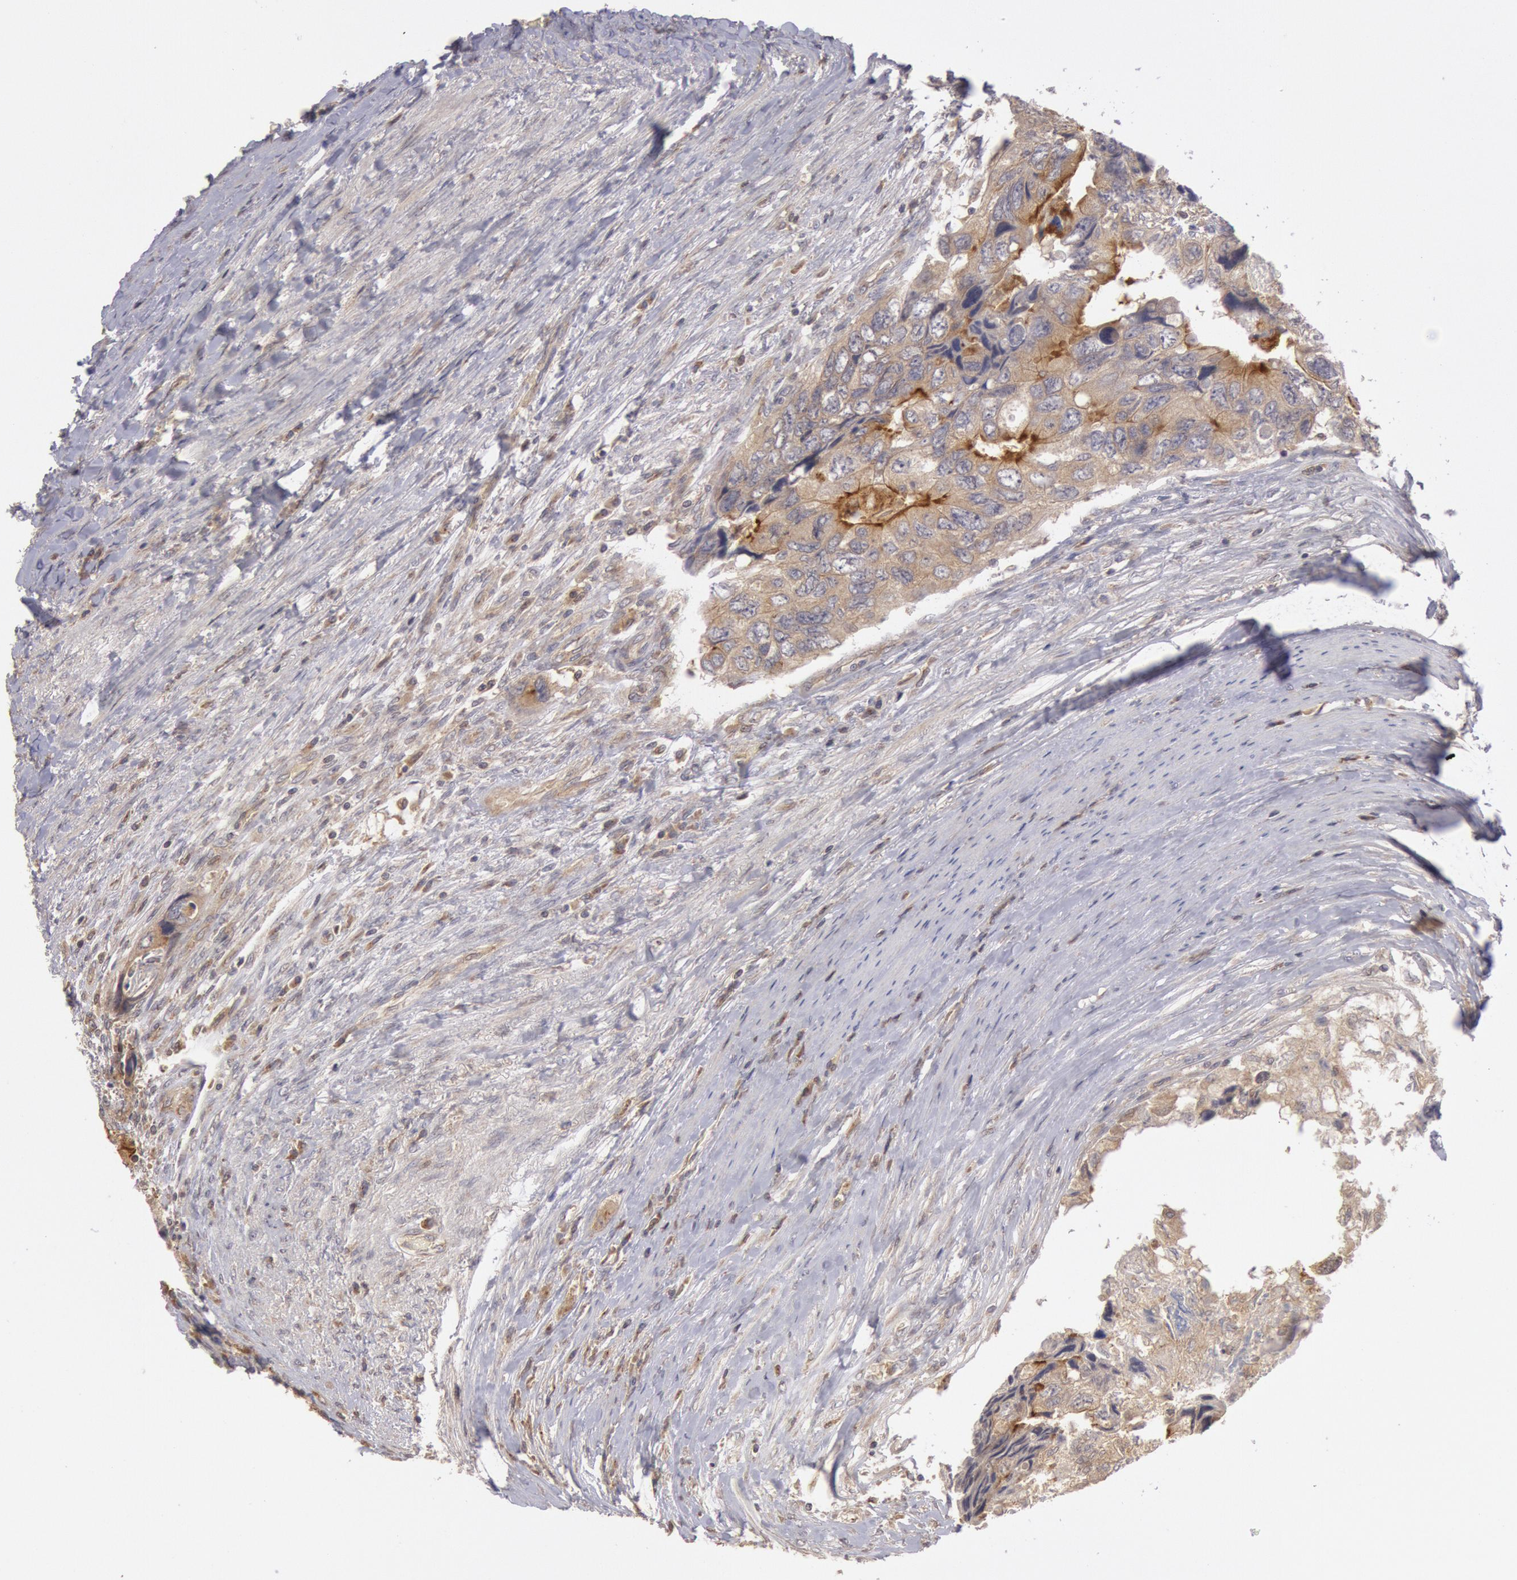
{"staining": {"intensity": "strong", "quantity": ">75%", "location": "cytoplasmic/membranous"}, "tissue": "colorectal cancer", "cell_type": "Tumor cells", "image_type": "cancer", "snomed": [{"axis": "morphology", "description": "Adenocarcinoma, NOS"}, {"axis": "topography", "description": "Rectum"}], "caption": "DAB immunohistochemical staining of human colorectal cancer demonstrates strong cytoplasmic/membranous protein staining in about >75% of tumor cells.", "gene": "PLA2G6", "patient": {"sex": "female", "age": 82}}